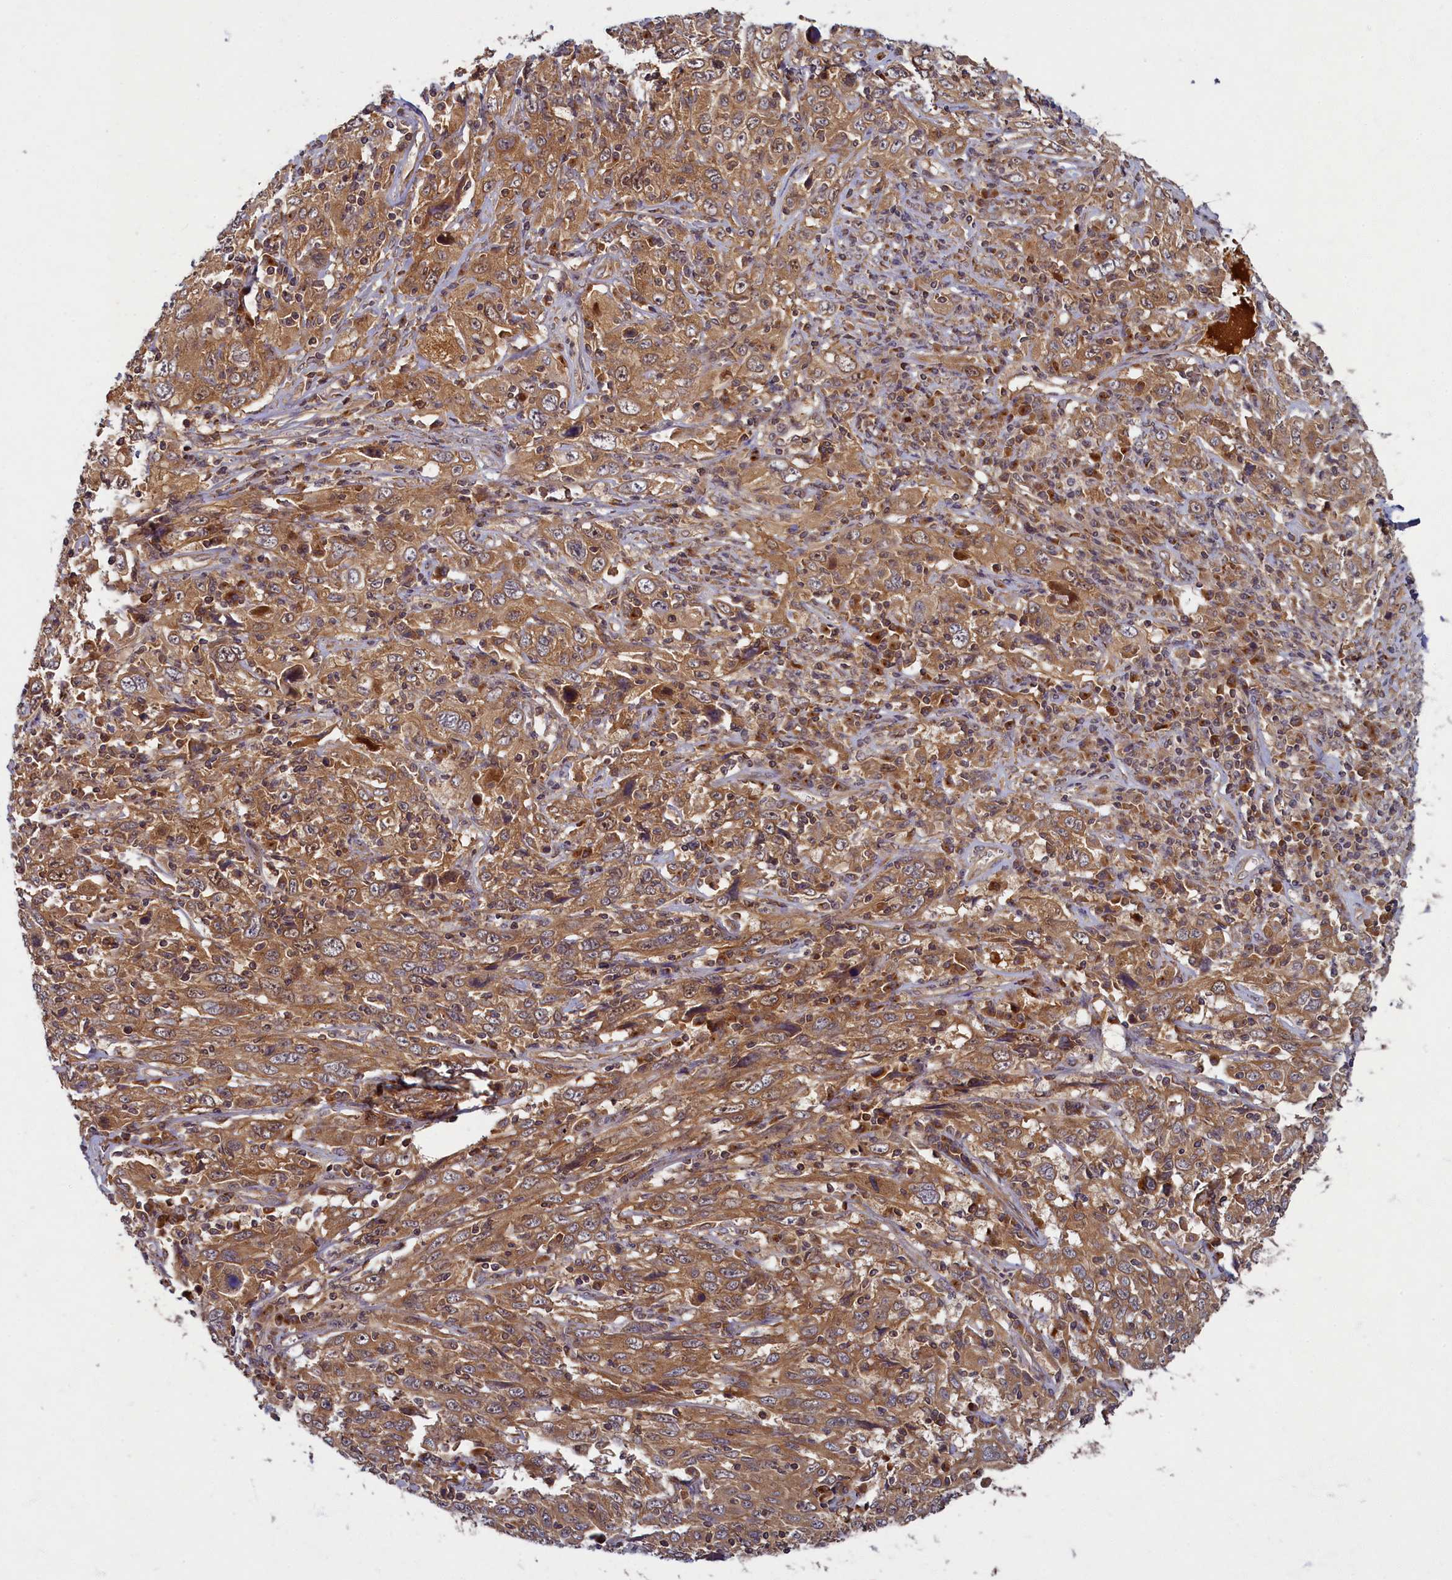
{"staining": {"intensity": "moderate", "quantity": ">75%", "location": "cytoplasmic/membranous"}, "tissue": "cervical cancer", "cell_type": "Tumor cells", "image_type": "cancer", "snomed": [{"axis": "morphology", "description": "Squamous cell carcinoma, NOS"}, {"axis": "topography", "description": "Cervix"}], "caption": "Cervical cancer was stained to show a protein in brown. There is medium levels of moderate cytoplasmic/membranous positivity in about >75% of tumor cells.", "gene": "BICD1", "patient": {"sex": "female", "age": 46}}